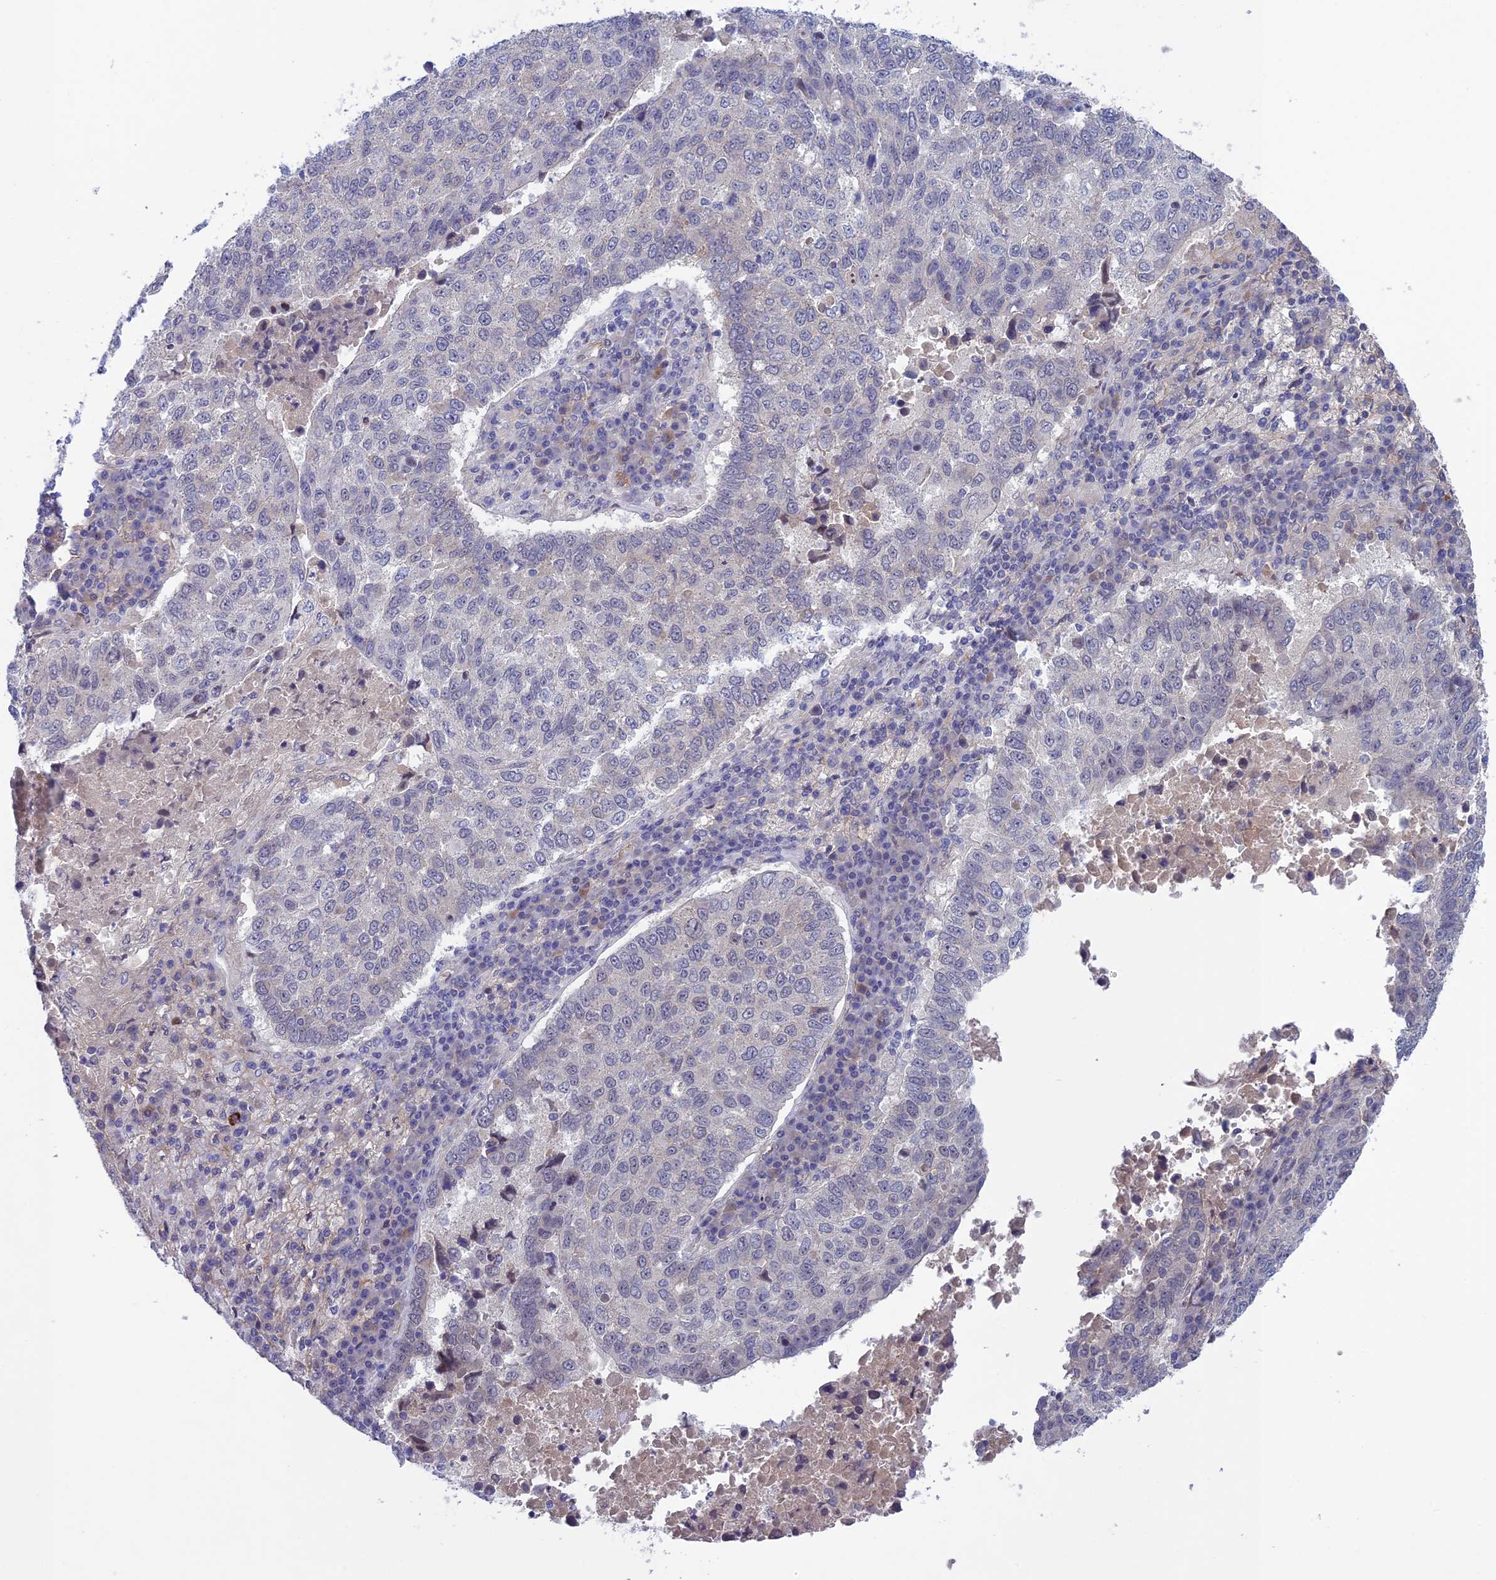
{"staining": {"intensity": "negative", "quantity": "none", "location": "none"}, "tissue": "lung cancer", "cell_type": "Tumor cells", "image_type": "cancer", "snomed": [{"axis": "morphology", "description": "Squamous cell carcinoma, NOS"}, {"axis": "topography", "description": "Lung"}], "caption": "This is a micrograph of IHC staining of lung squamous cell carcinoma, which shows no positivity in tumor cells.", "gene": "FKBPL", "patient": {"sex": "male", "age": 73}}